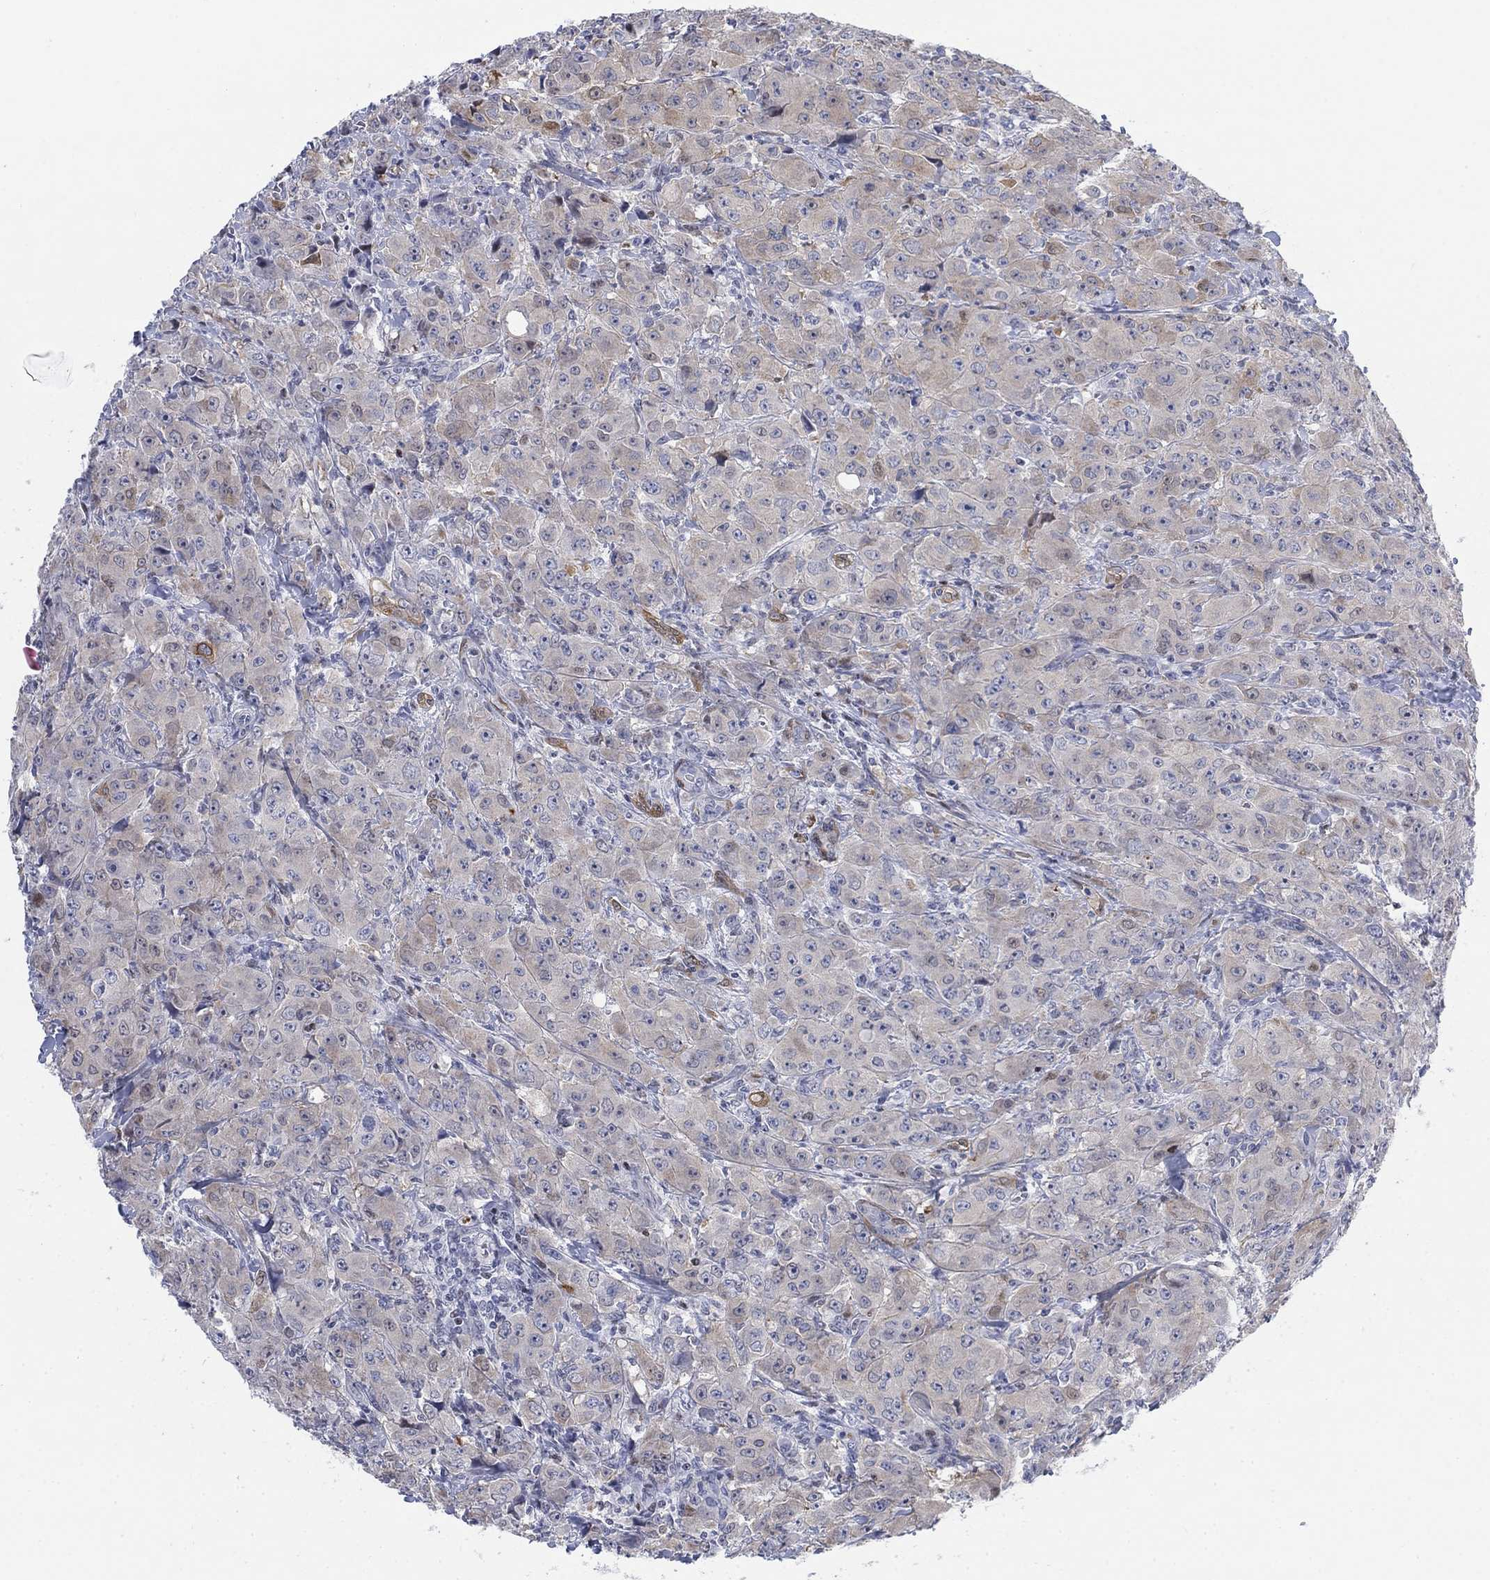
{"staining": {"intensity": "weak", "quantity": "<25%", "location": "cytoplasmic/membranous"}, "tissue": "breast cancer", "cell_type": "Tumor cells", "image_type": "cancer", "snomed": [{"axis": "morphology", "description": "Duct carcinoma"}, {"axis": "topography", "description": "Breast"}], "caption": "DAB (3,3'-diaminobenzidine) immunohistochemical staining of breast cancer exhibits no significant positivity in tumor cells.", "gene": "MYO3A", "patient": {"sex": "female", "age": 43}}